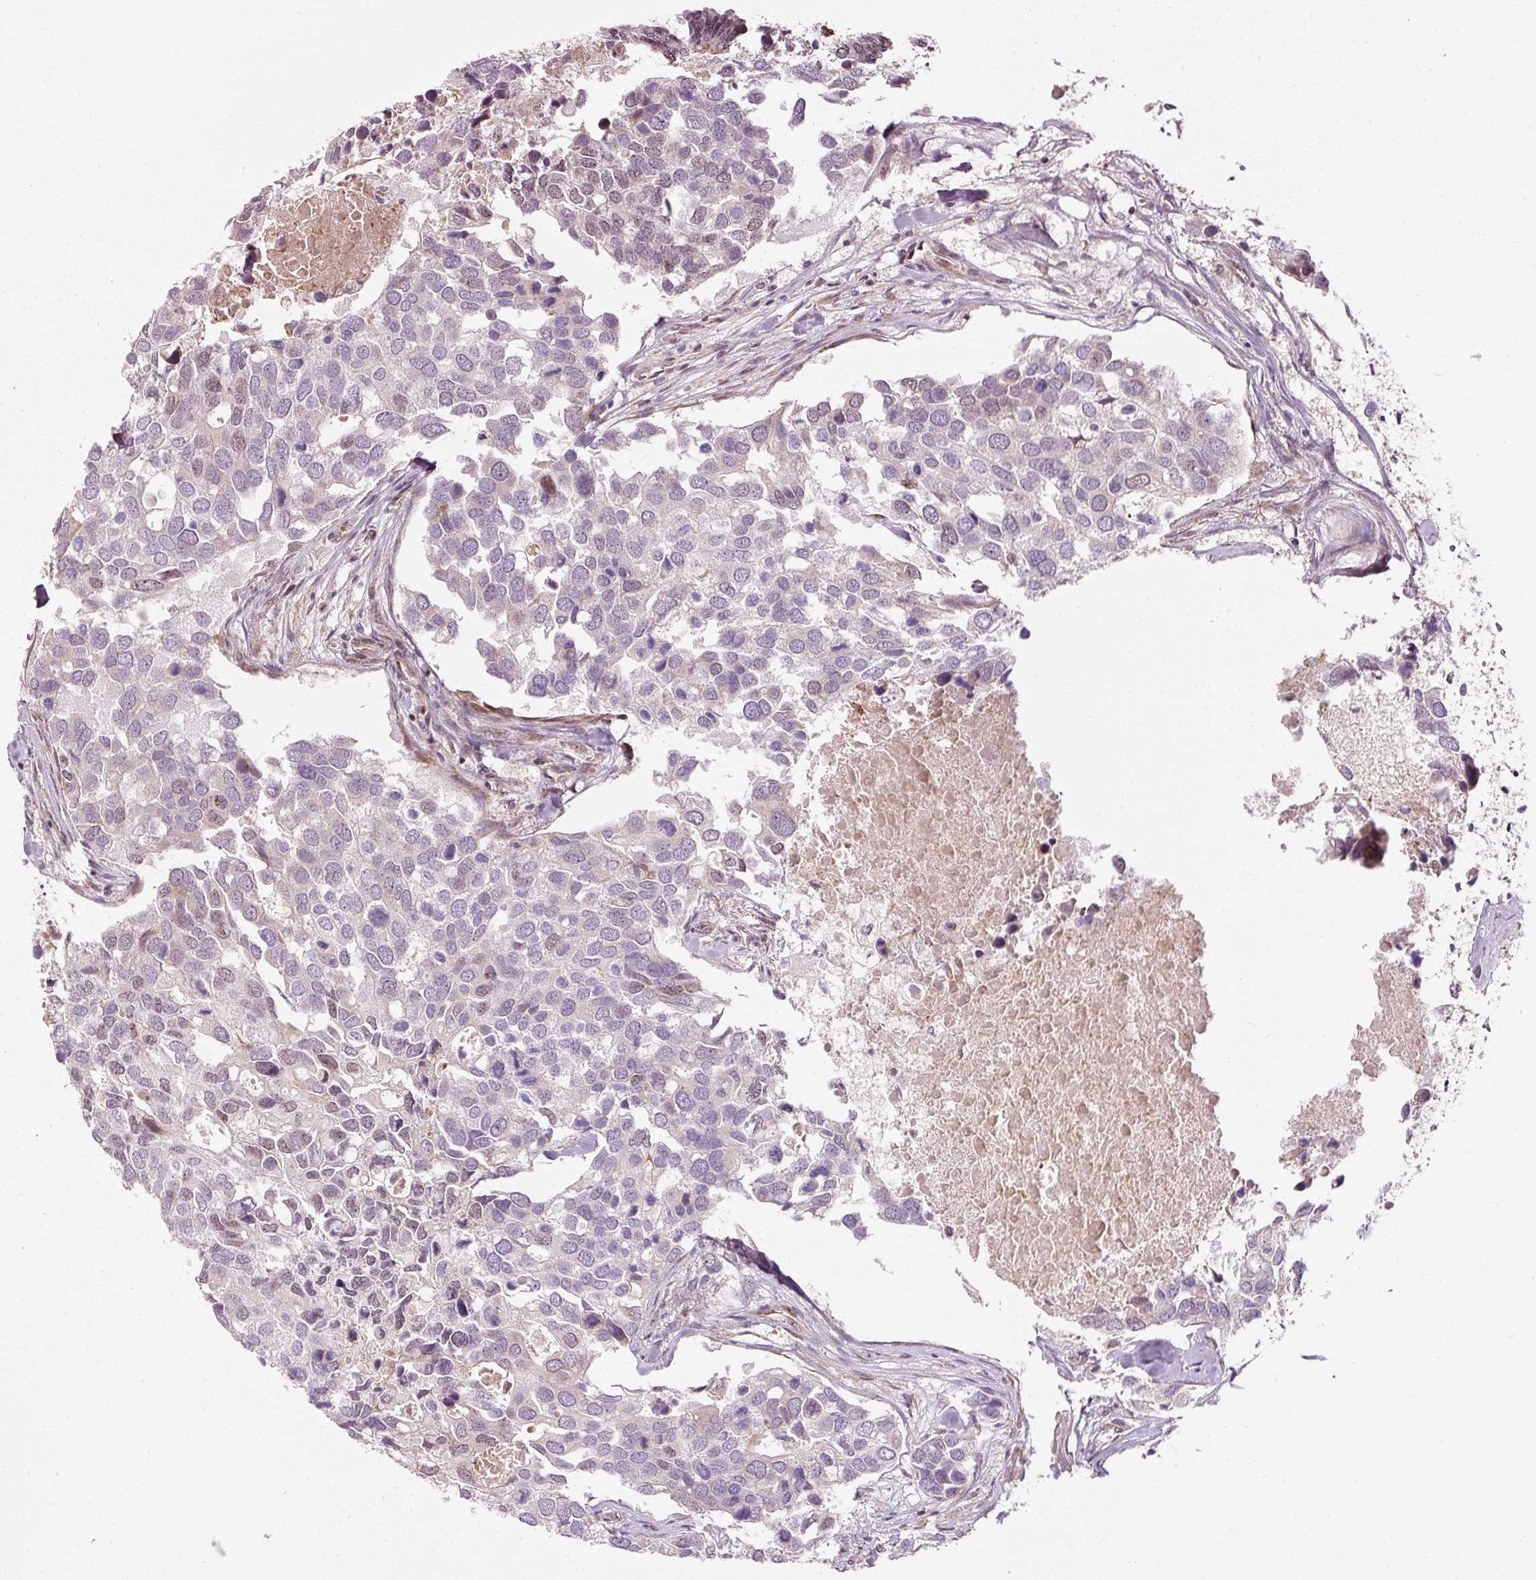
{"staining": {"intensity": "negative", "quantity": "none", "location": "none"}, "tissue": "breast cancer", "cell_type": "Tumor cells", "image_type": "cancer", "snomed": [{"axis": "morphology", "description": "Duct carcinoma"}, {"axis": "topography", "description": "Breast"}], "caption": "There is no significant expression in tumor cells of invasive ductal carcinoma (breast).", "gene": "ANKRD20A1", "patient": {"sex": "female", "age": 83}}